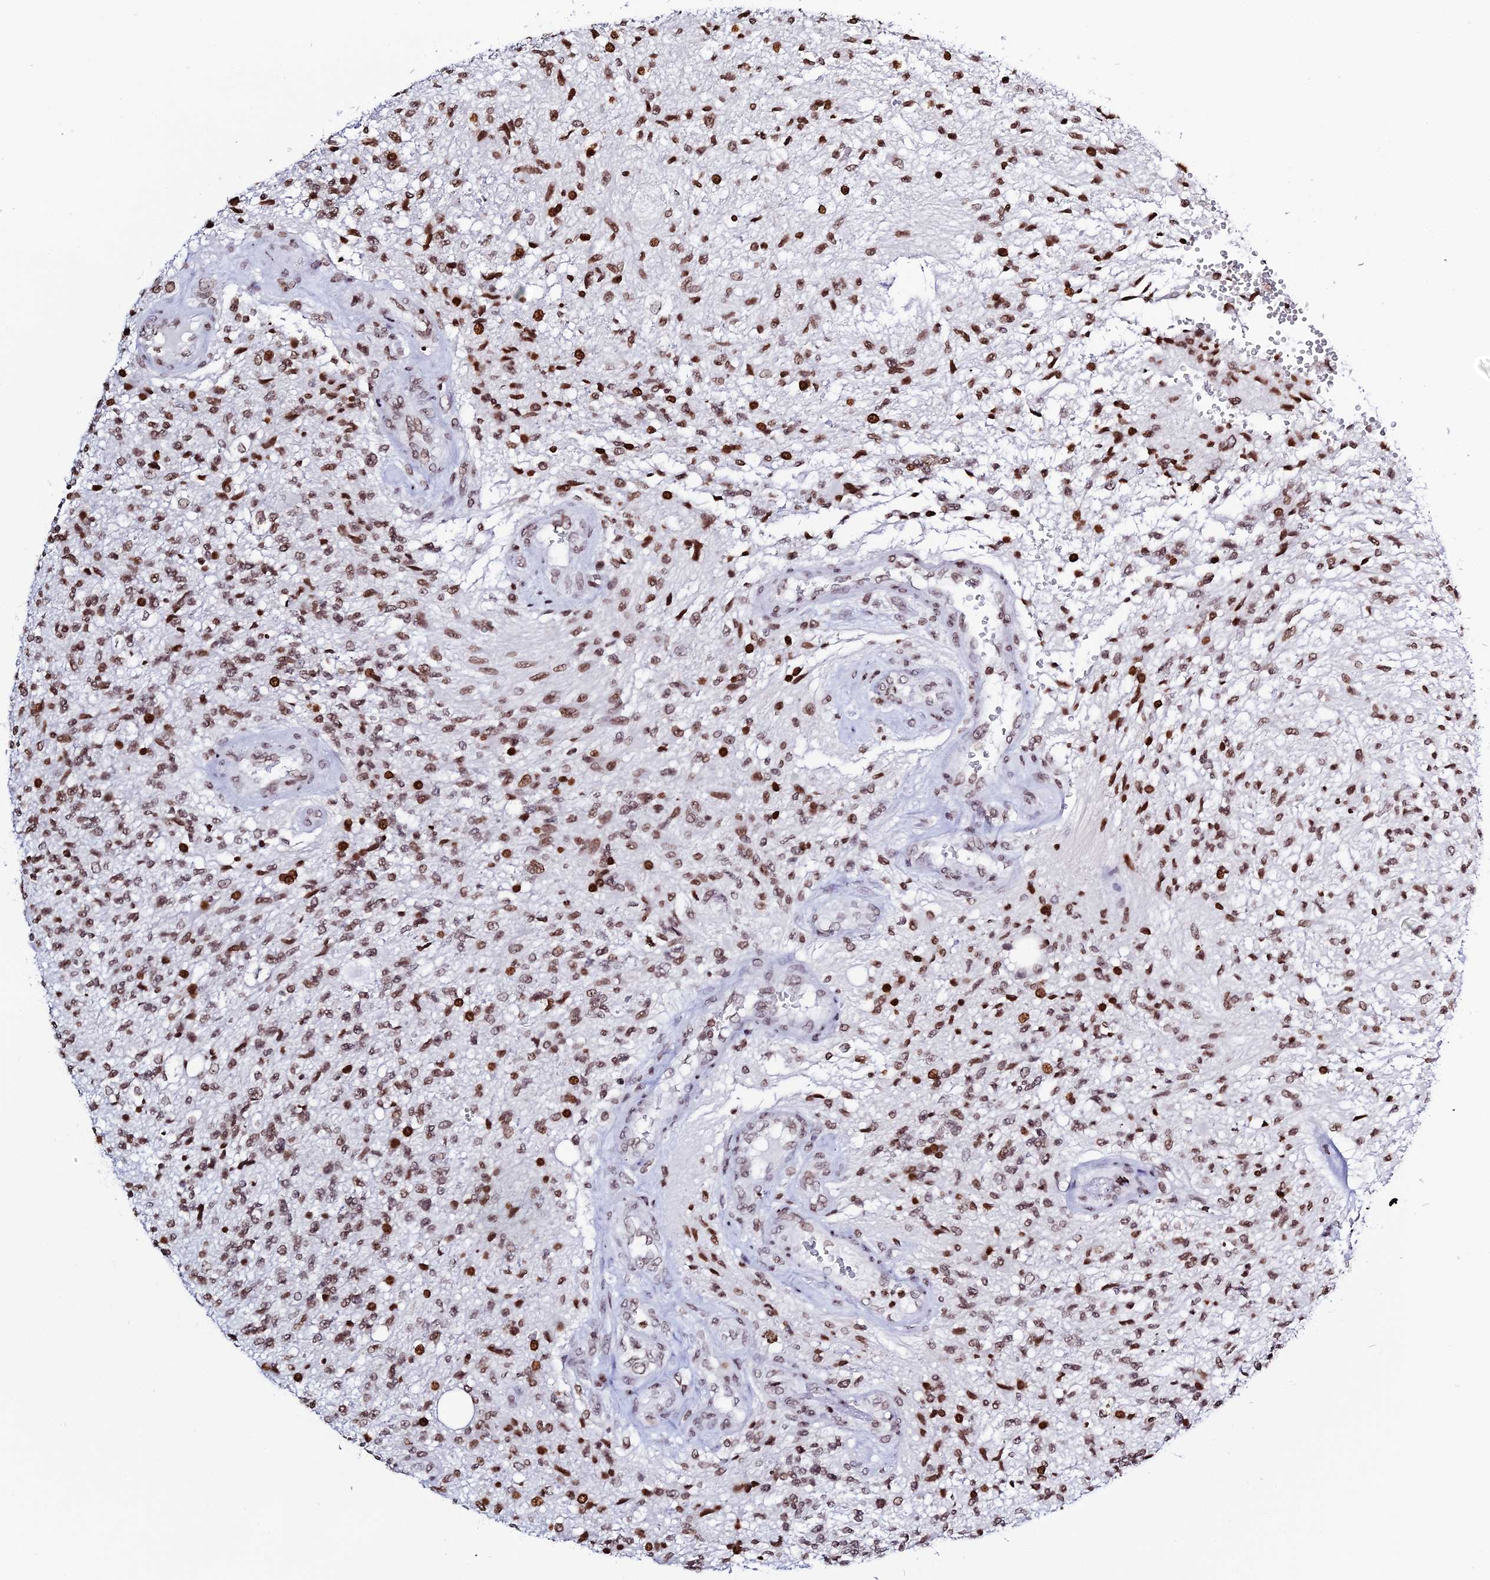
{"staining": {"intensity": "moderate", "quantity": ">75%", "location": "nuclear"}, "tissue": "glioma", "cell_type": "Tumor cells", "image_type": "cancer", "snomed": [{"axis": "morphology", "description": "Glioma, malignant, High grade"}, {"axis": "topography", "description": "Brain"}], "caption": "High-grade glioma (malignant) tissue exhibits moderate nuclear expression in approximately >75% of tumor cells (Brightfield microscopy of DAB IHC at high magnification).", "gene": "MACROH2A2", "patient": {"sex": "male", "age": 56}}